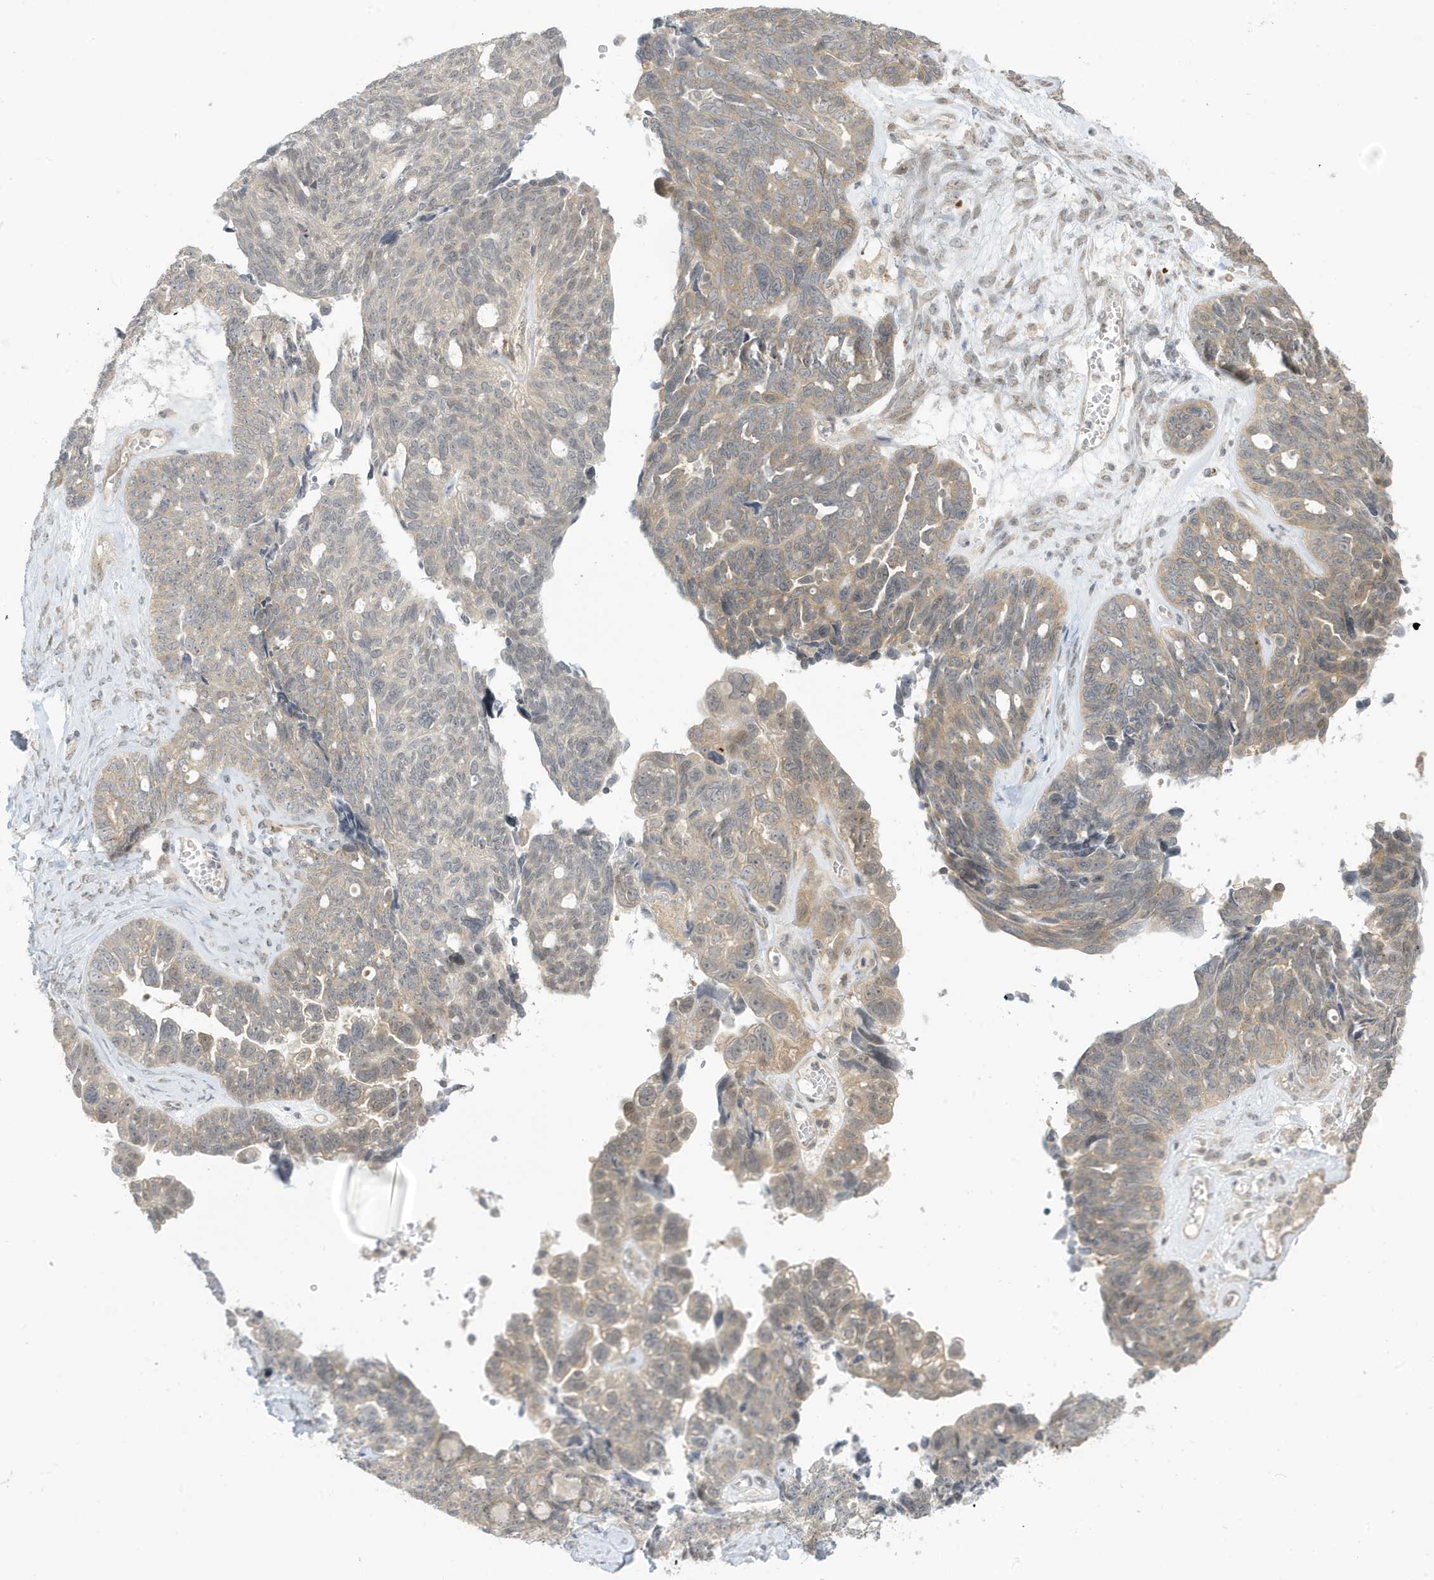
{"staining": {"intensity": "weak", "quantity": ">75%", "location": "cytoplasmic/membranous,nuclear"}, "tissue": "ovarian cancer", "cell_type": "Tumor cells", "image_type": "cancer", "snomed": [{"axis": "morphology", "description": "Cystadenocarcinoma, serous, NOS"}, {"axis": "topography", "description": "Ovary"}], "caption": "Immunohistochemistry (IHC) (DAB (3,3'-diaminobenzidine)) staining of ovarian serous cystadenocarcinoma shows weak cytoplasmic/membranous and nuclear protein positivity in about >75% of tumor cells. The protein is stained brown, and the nuclei are stained in blue (DAB IHC with brightfield microscopy, high magnification).", "gene": "TAB3", "patient": {"sex": "female", "age": 79}}